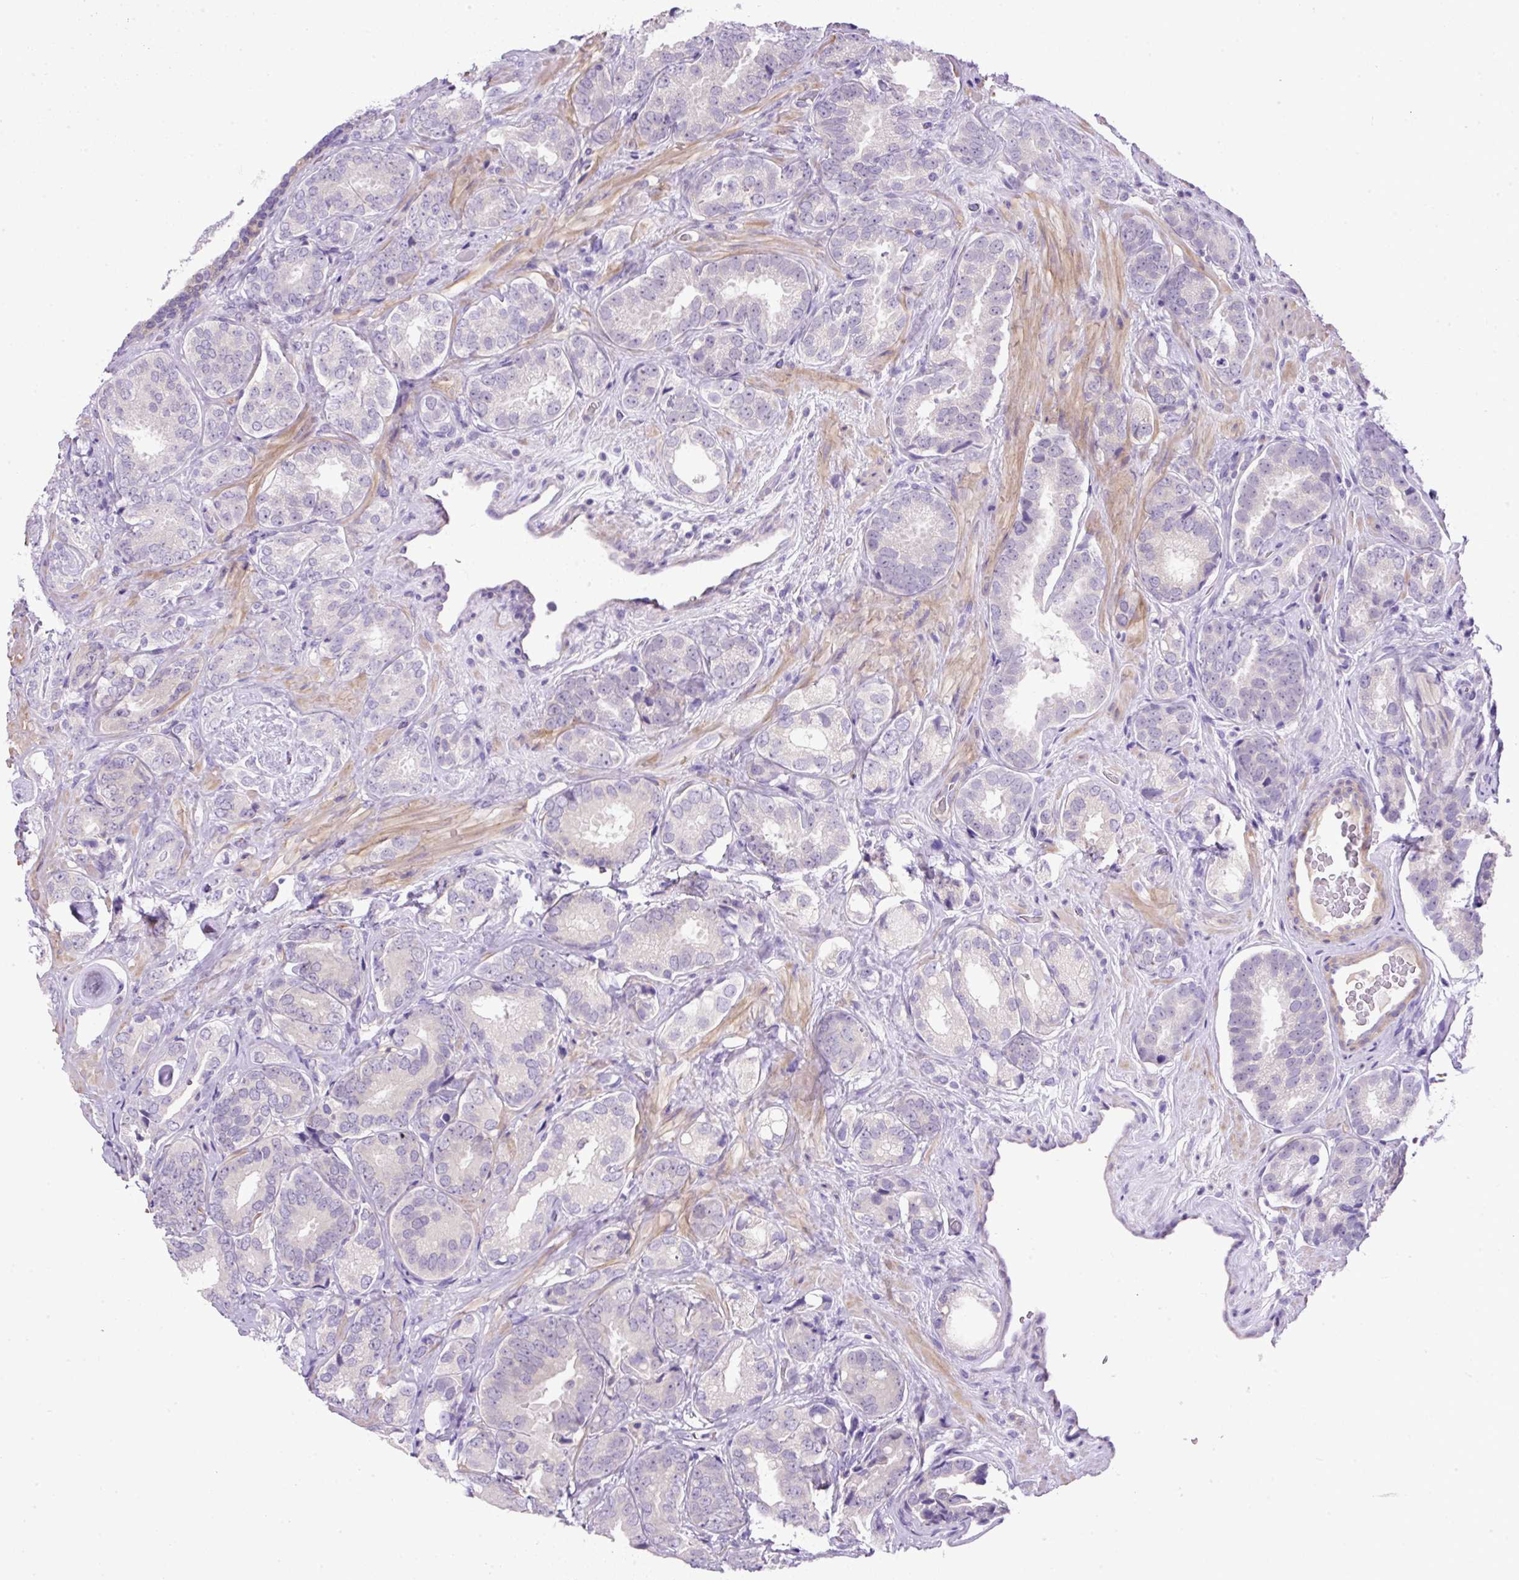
{"staining": {"intensity": "negative", "quantity": "none", "location": "none"}, "tissue": "prostate cancer", "cell_type": "Tumor cells", "image_type": "cancer", "snomed": [{"axis": "morphology", "description": "Adenocarcinoma, High grade"}, {"axis": "topography", "description": "Prostate"}], "caption": "Histopathology image shows no protein staining in tumor cells of prostate cancer (high-grade adenocarcinoma) tissue.", "gene": "NPTN", "patient": {"sex": "male", "age": 71}}